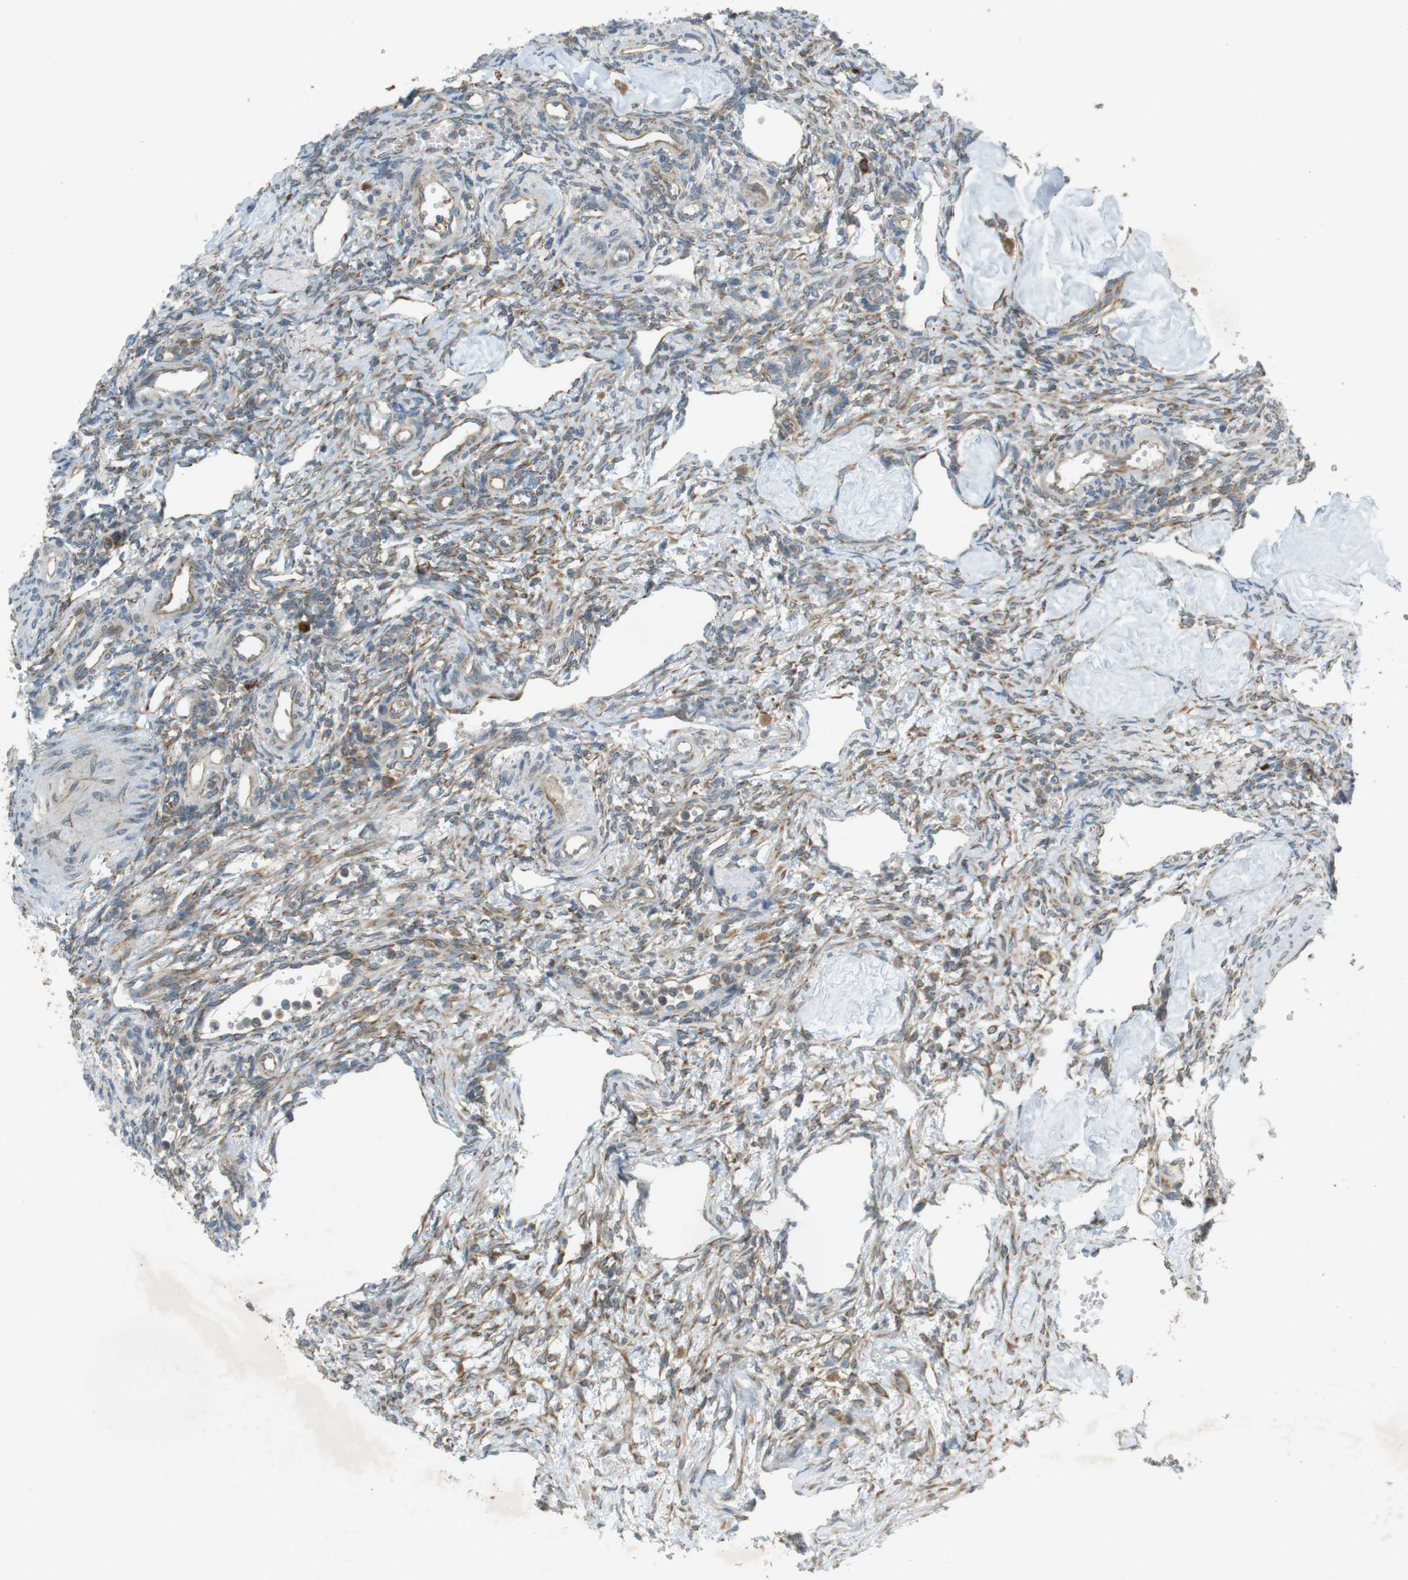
{"staining": {"intensity": "weak", "quantity": "25%-75%", "location": "cytoplasmic/membranous"}, "tissue": "ovary", "cell_type": "Ovarian stroma cells", "image_type": "normal", "snomed": [{"axis": "morphology", "description": "Normal tissue, NOS"}, {"axis": "topography", "description": "Ovary"}], "caption": "Immunohistochemistry (IHC) staining of normal ovary, which shows low levels of weak cytoplasmic/membranous positivity in approximately 25%-75% of ovarian stroma cells indicating weak cytoplasmic/membranous protein expression. The staining was performed using DAB (brown) for protein detection and nuclei were counterstained in hematoxylin (blue).", "gene": "SLC41A1", "patient": {"sex": "female", "age": 33}}